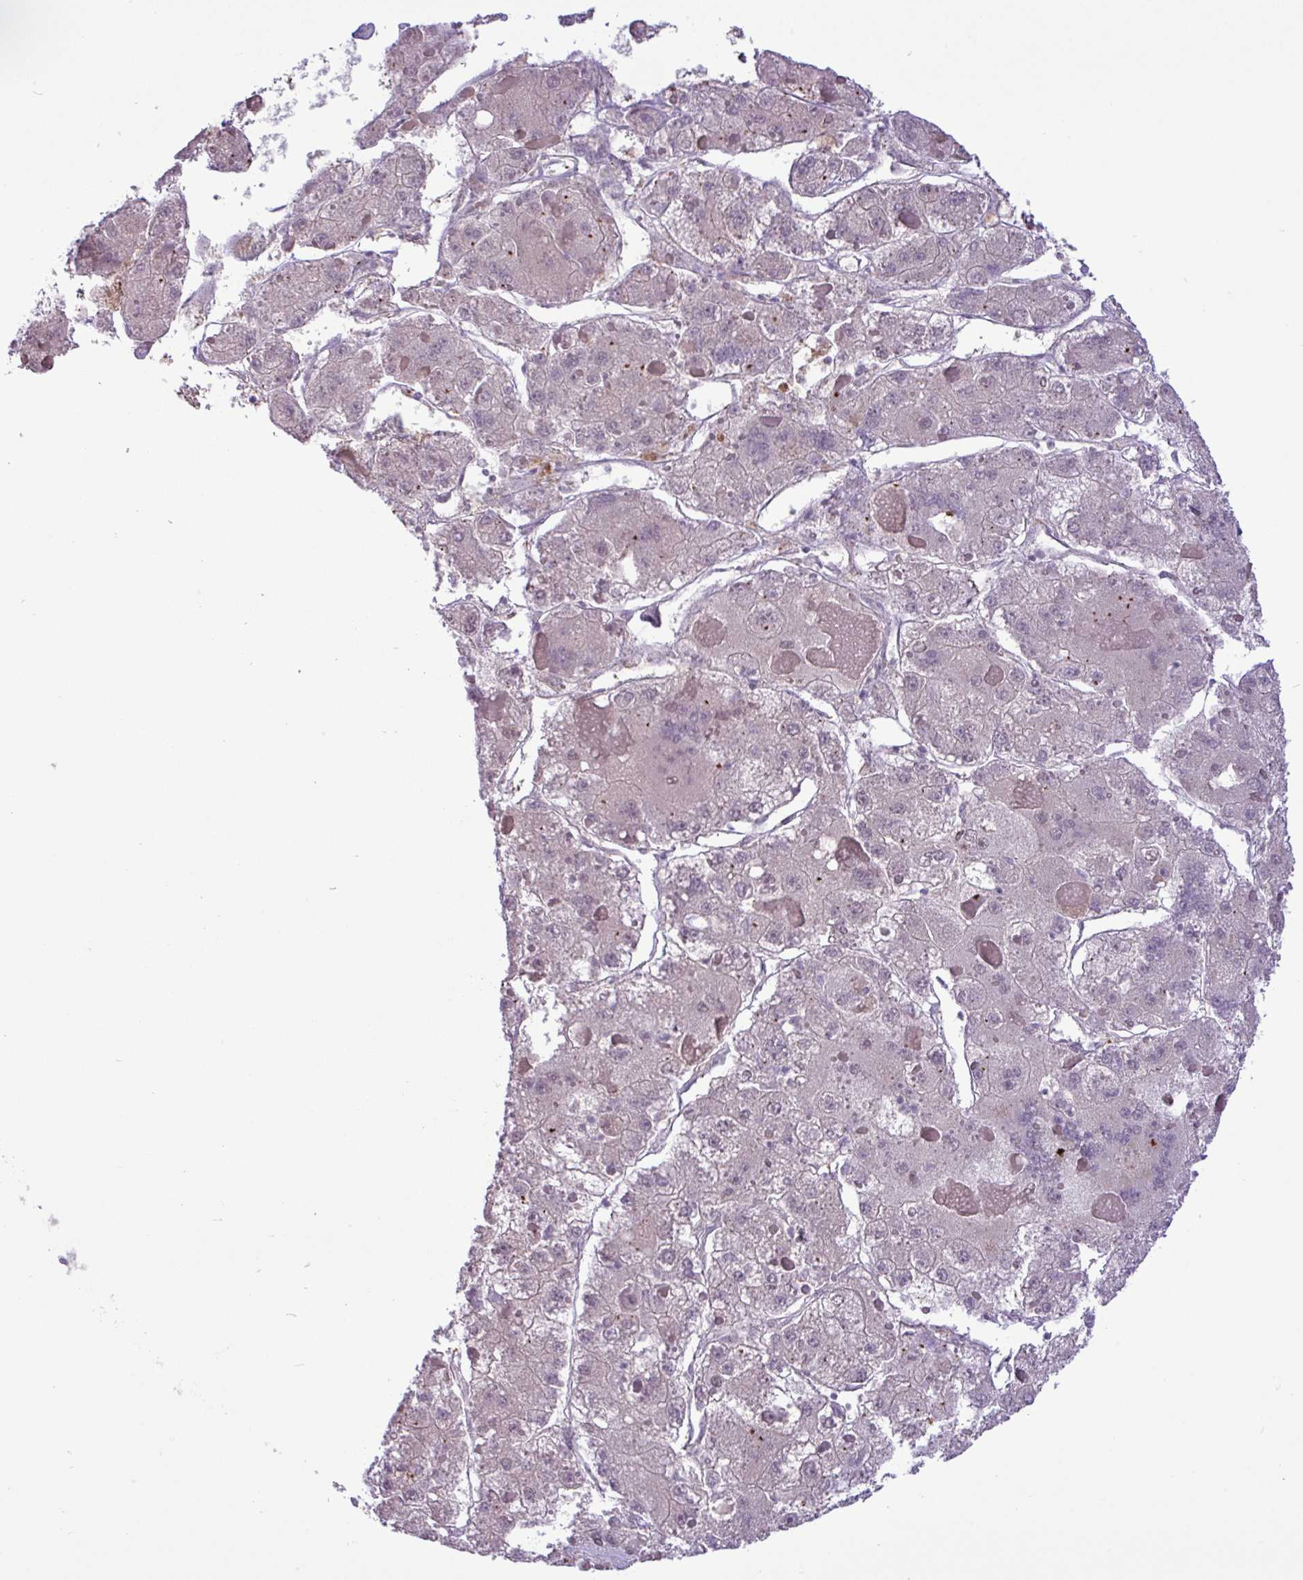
{"staining": {"intensity": "weak", "quantity": "<25%", "location": "cytoplasmic/membranous"}, "tissue": "liver cancer", "cell_type": "Tumor cells", "image_type": "cancer", "snomed": [{"axis": "morphology", "description": "Carcinoma, Hepatocellular, NOS"}, {"axis": "topography", "description": "Liver"}], "caption": "Liver cancer (hepatocellular carcinoma) was stained to show a protein in brown. There is no significant expression in tumor cells.", "gene": "SPINK8", "patient": {"sex": "female", "age": 73}}